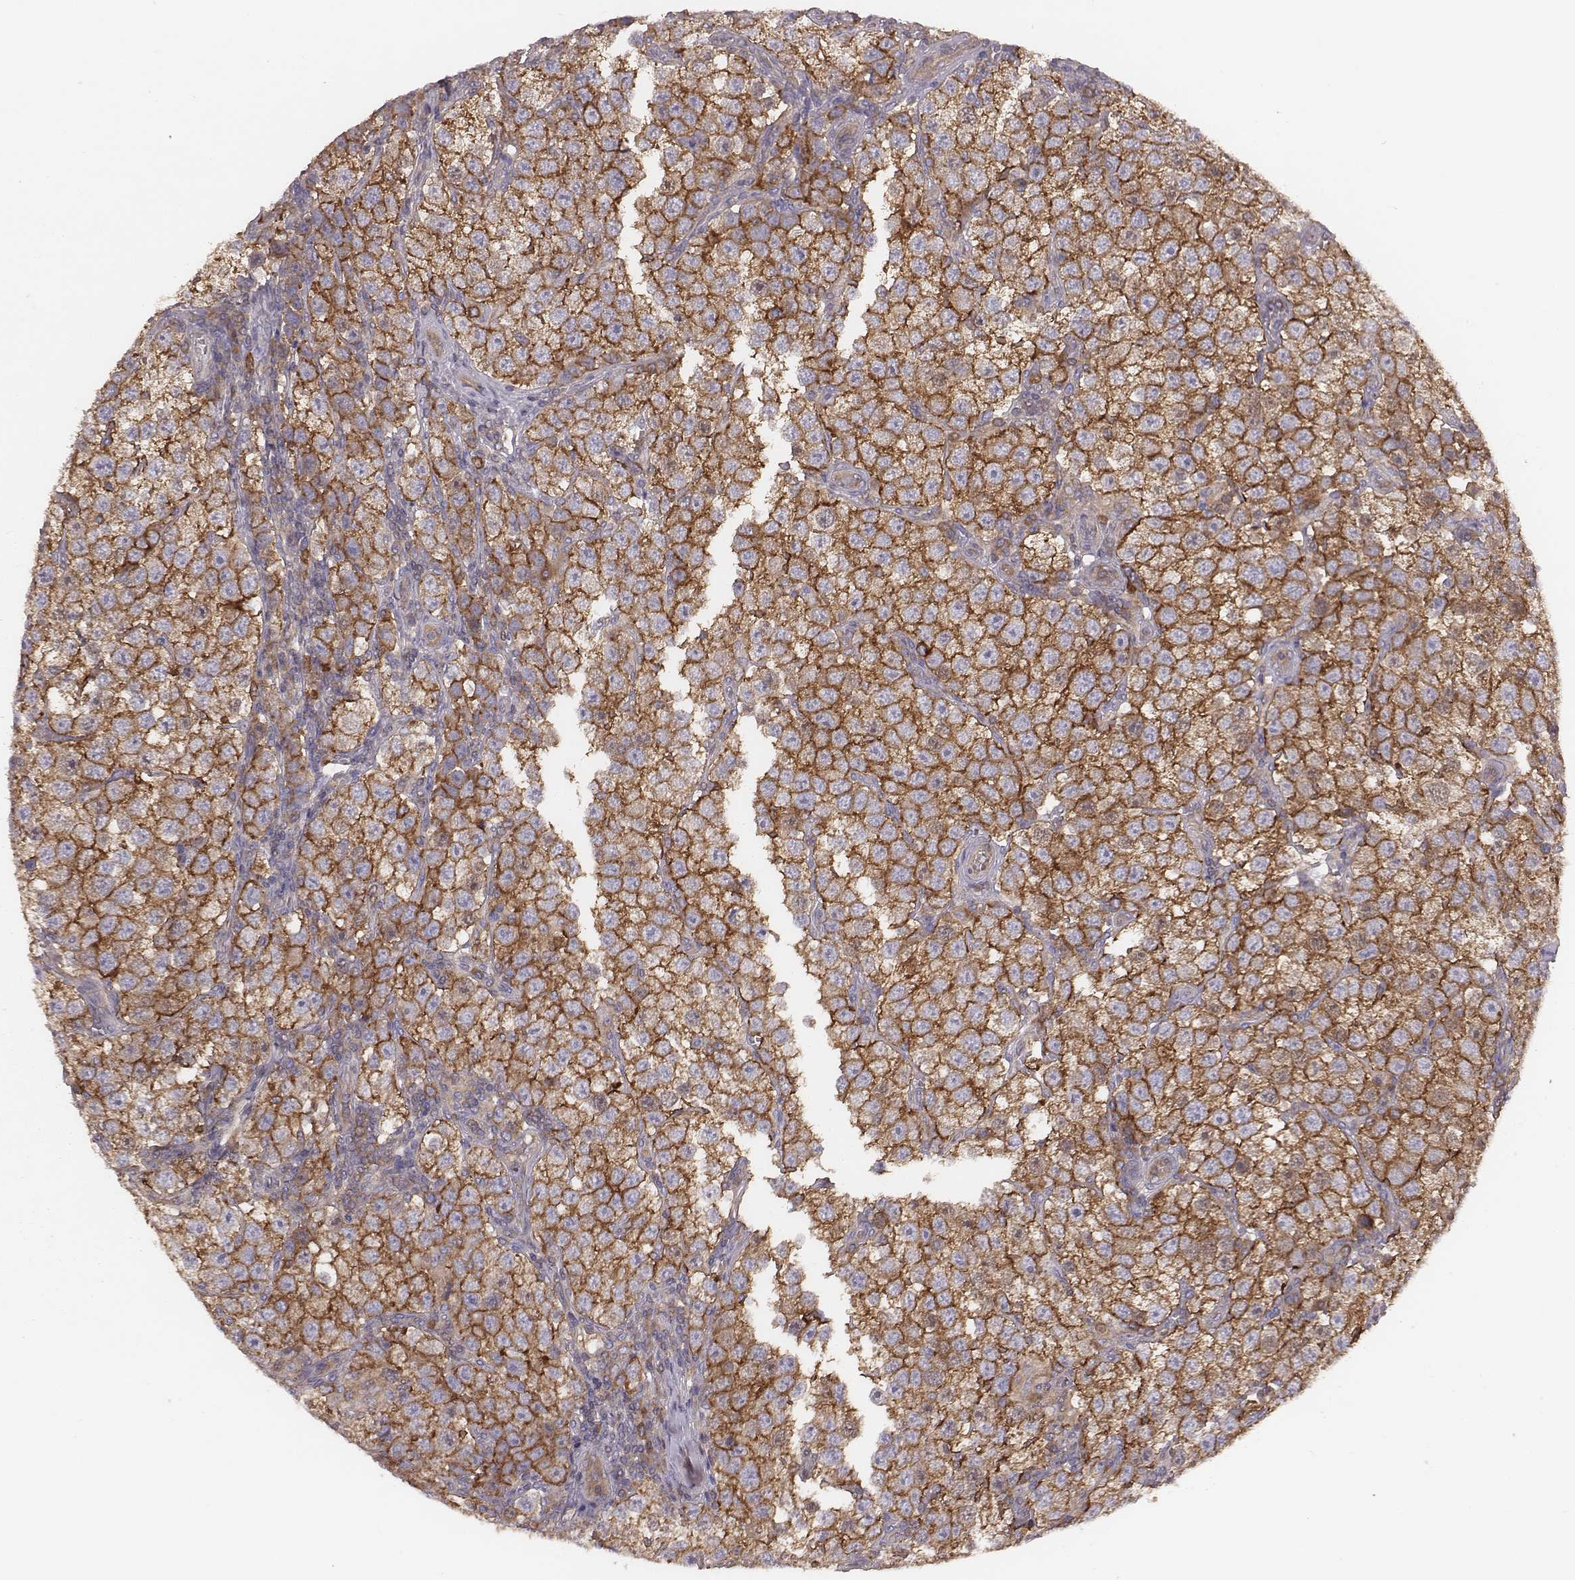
{"staining": {"intensity": "strong", "quantity": ">75%", "location": "cytoplasmic/membranous"}, "tissue": "testis cancer", "cell_type": "Tumor cells", "image_type": "cancer", "snomed": [{"axis": "morphology", "description": "Seminoma, NOS"}, {"axis": "topography", "description": "Testis"}], "caption": "This is a histology image of immunohistochemistry staining of testis cancer, which shows strong positivity in the cytoplasmic/membranous of tumor cells.", "gene": "CAD", "patient": {"sex": "male", "age": 37}}